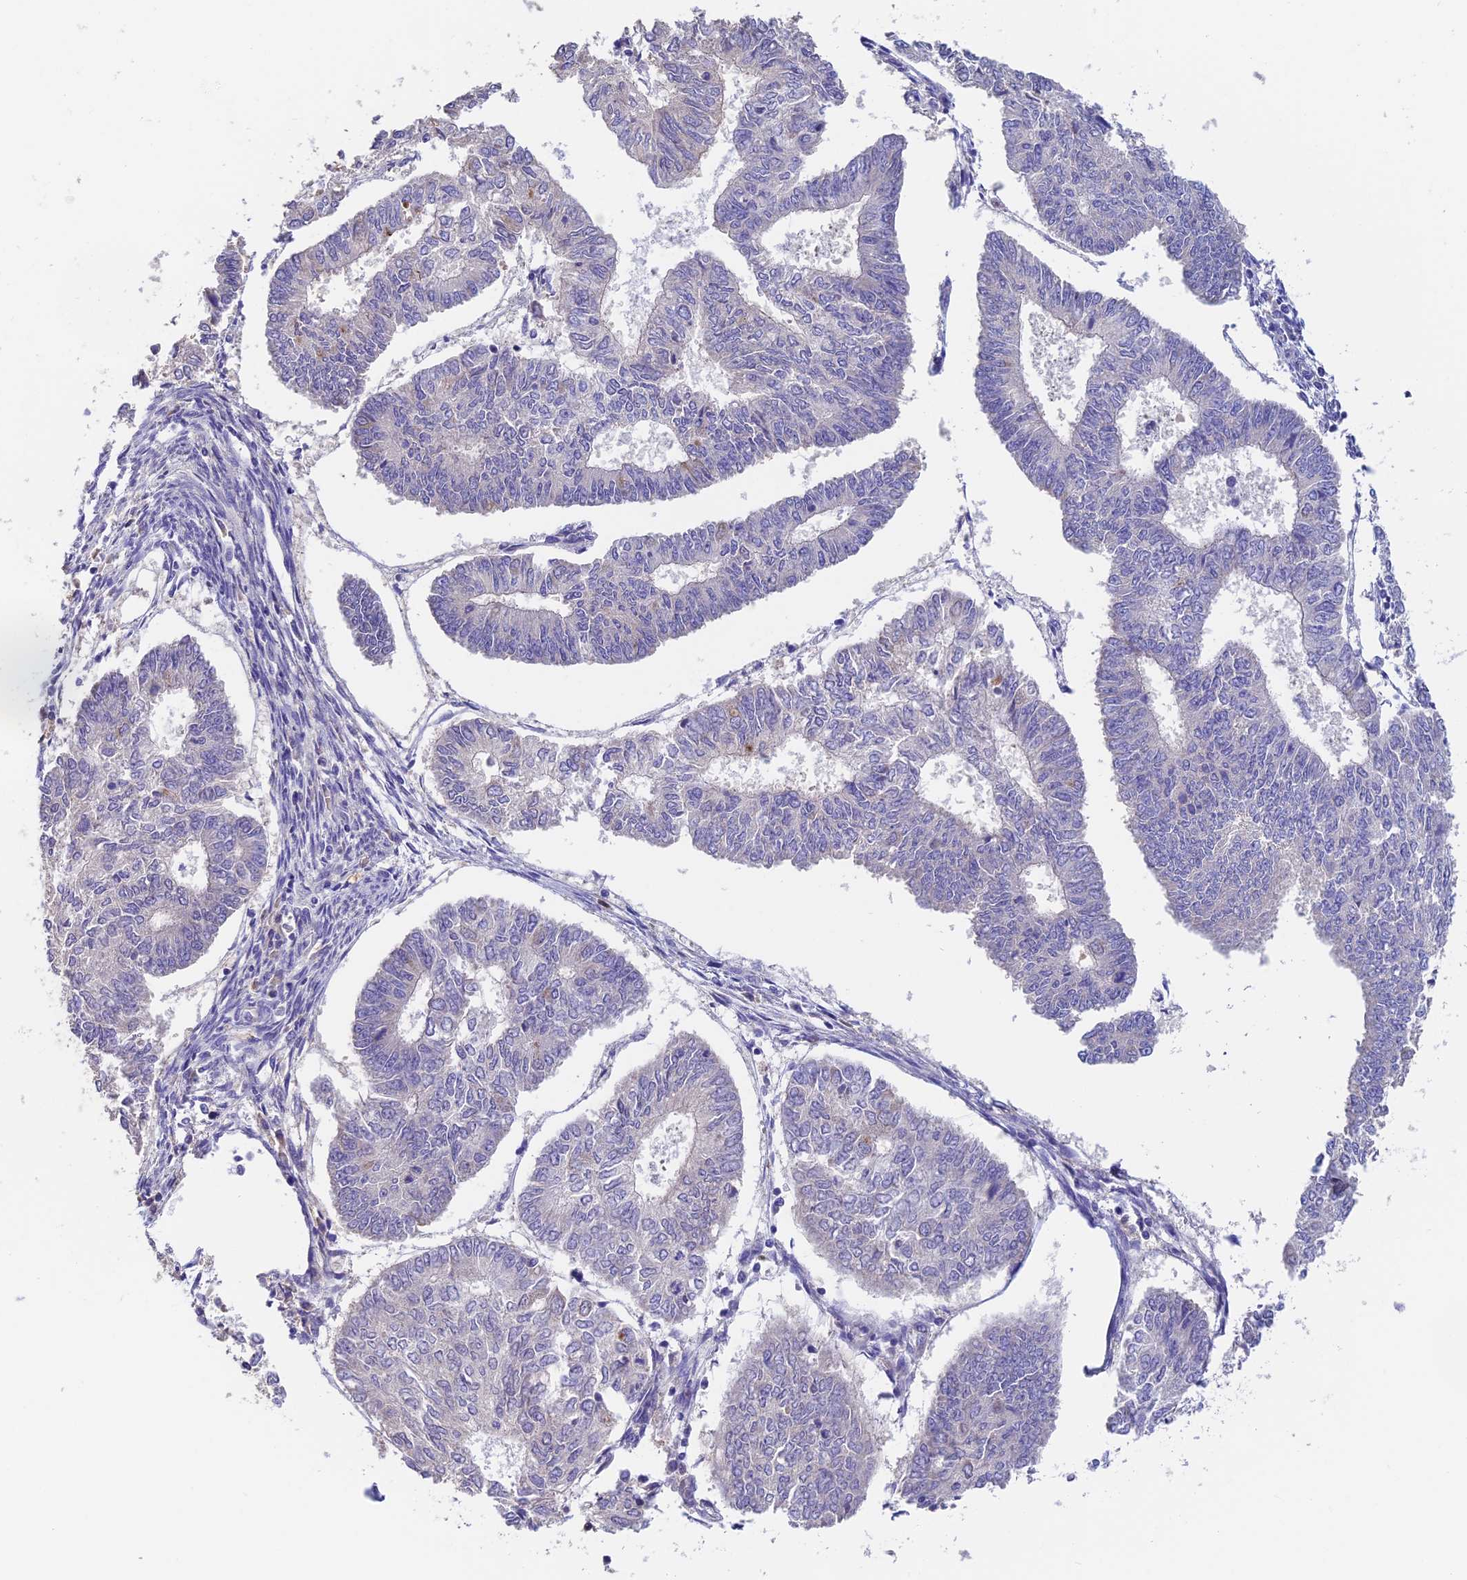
{"staining": {"intensity": "negative", "quantity": "none", "location": "none"}, "tissue": "endometrial cancer", "cell_type": "Tumor cells", "image_type": "cancer", "snomed": [{"axis": "morphology", "description": "Adenocarcinoma, NOS"}, {"axis": "topography", "description": "Endometrium"}], "caption": "This is an immunohistochemistry (IHC) micrograph of endometrial cancer. There is no positivity in tumor cells.", "gene": "EMC3", "patient": {"sex": "female", "age": 68}}